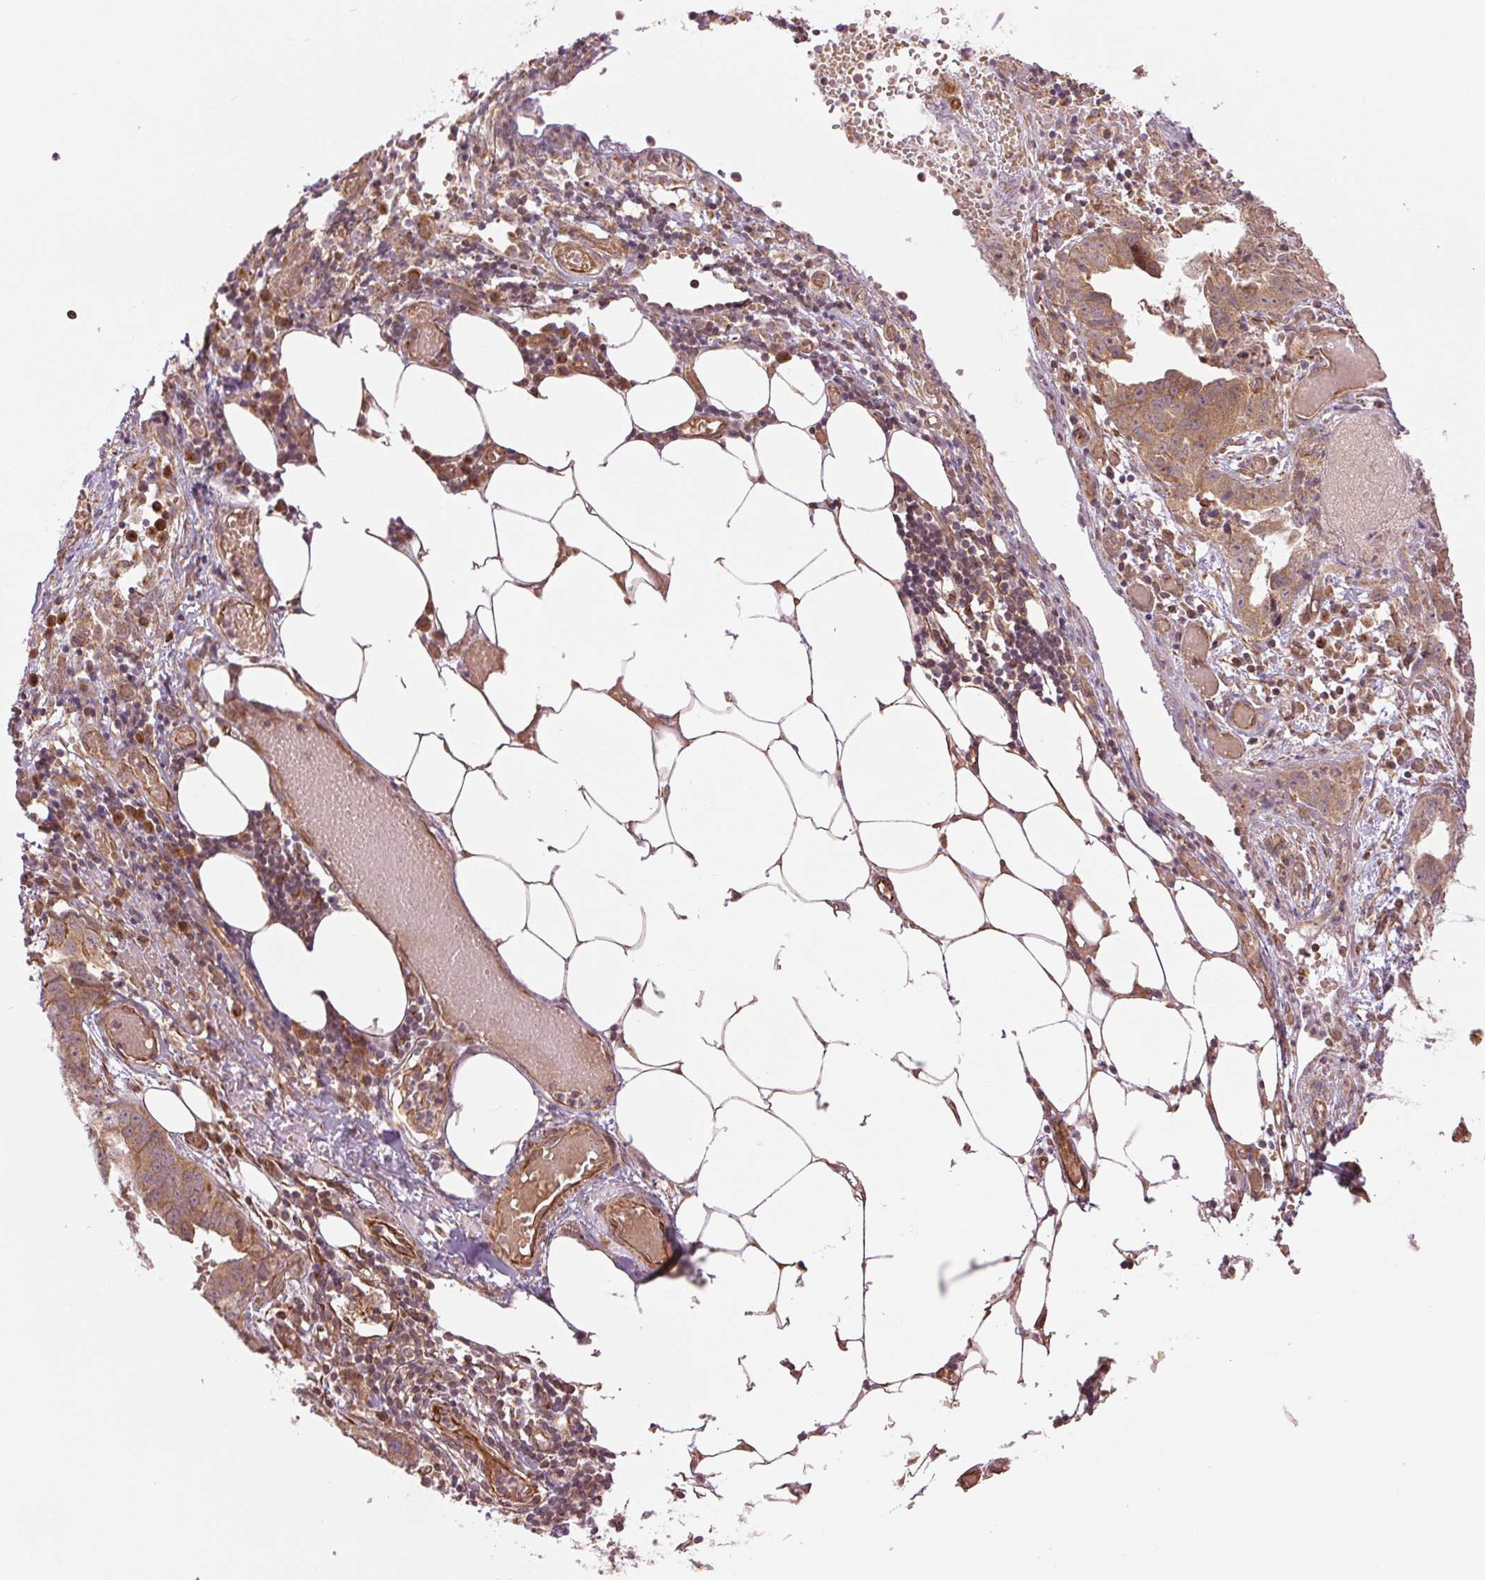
{"staining": {"intensity": "moderate", "quantity": ">75%", "location": "cytoplasmic/membranous"}, "tissue": "ovarian cancer", "cell_type": "Tumor cells", "image_type": "cancer", "snomed": [{"axis": "morphology", "description": "Cystadenocarcinoma, serous, NOS"}, {"axis": "topography", "description": "Ovary"}], "caption": "A photomicrograph of ovarian serous cystadenocarcinoma stained for a protein demonstrates moderate cytoplasmic/membranous brown staining in tumor cells.", "gene": "STARD7", "patient": {"sex": "female", "age": 75}}